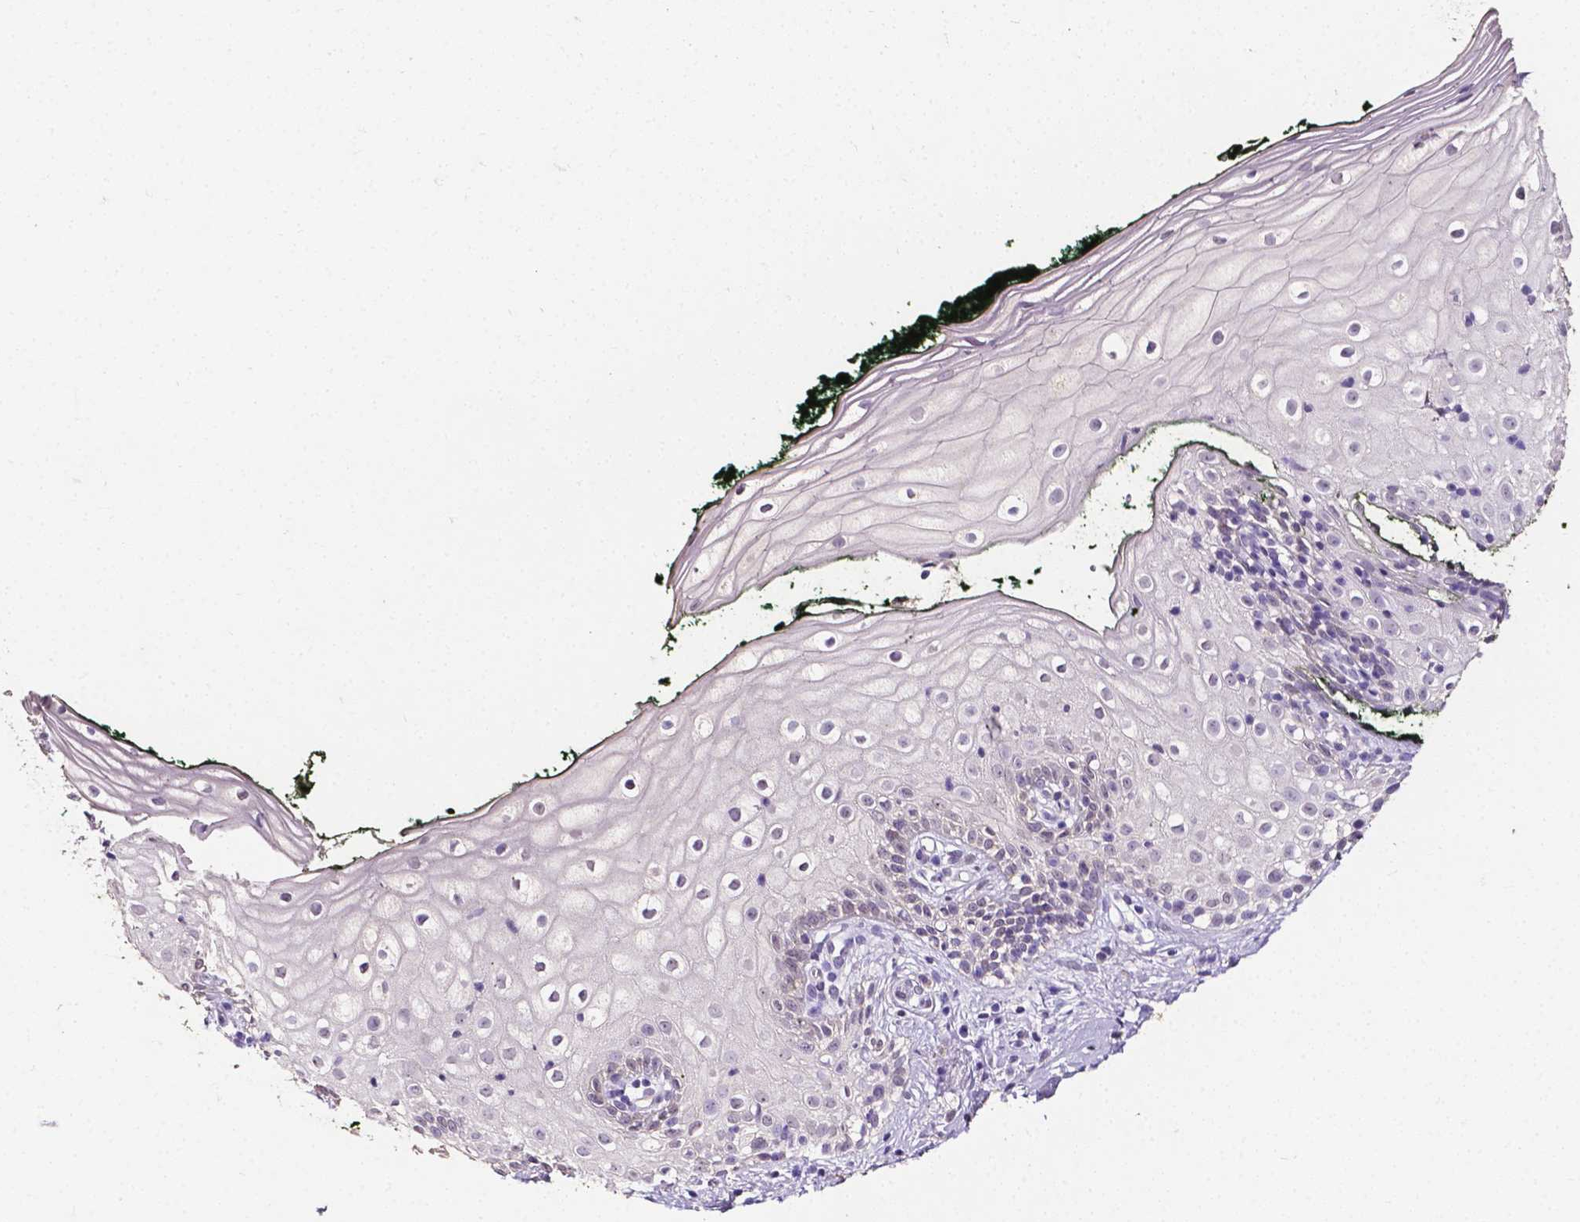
{"staining": {"intensity": "negative", "quantity": "none", "location": "none"}, "tissue": "vagina", "cell_type": "Squamous epithelial cells", "image_type": "normal", "snomed": [{"axis": "morphology", "description": "Normal tissue, NOS"}, {"axis": "topography", "description": "Vagina"}], "caption": "High magnification brightfield microscopy of benign vagina stained with DAB (3,3'-diaminobenzidine) (brown) and counterstained with hematoxylin (blue): squamous epithelial cells show no significant staining.", "gene": "PSAT1", "patient": {"sex": "female", "age": 47}}